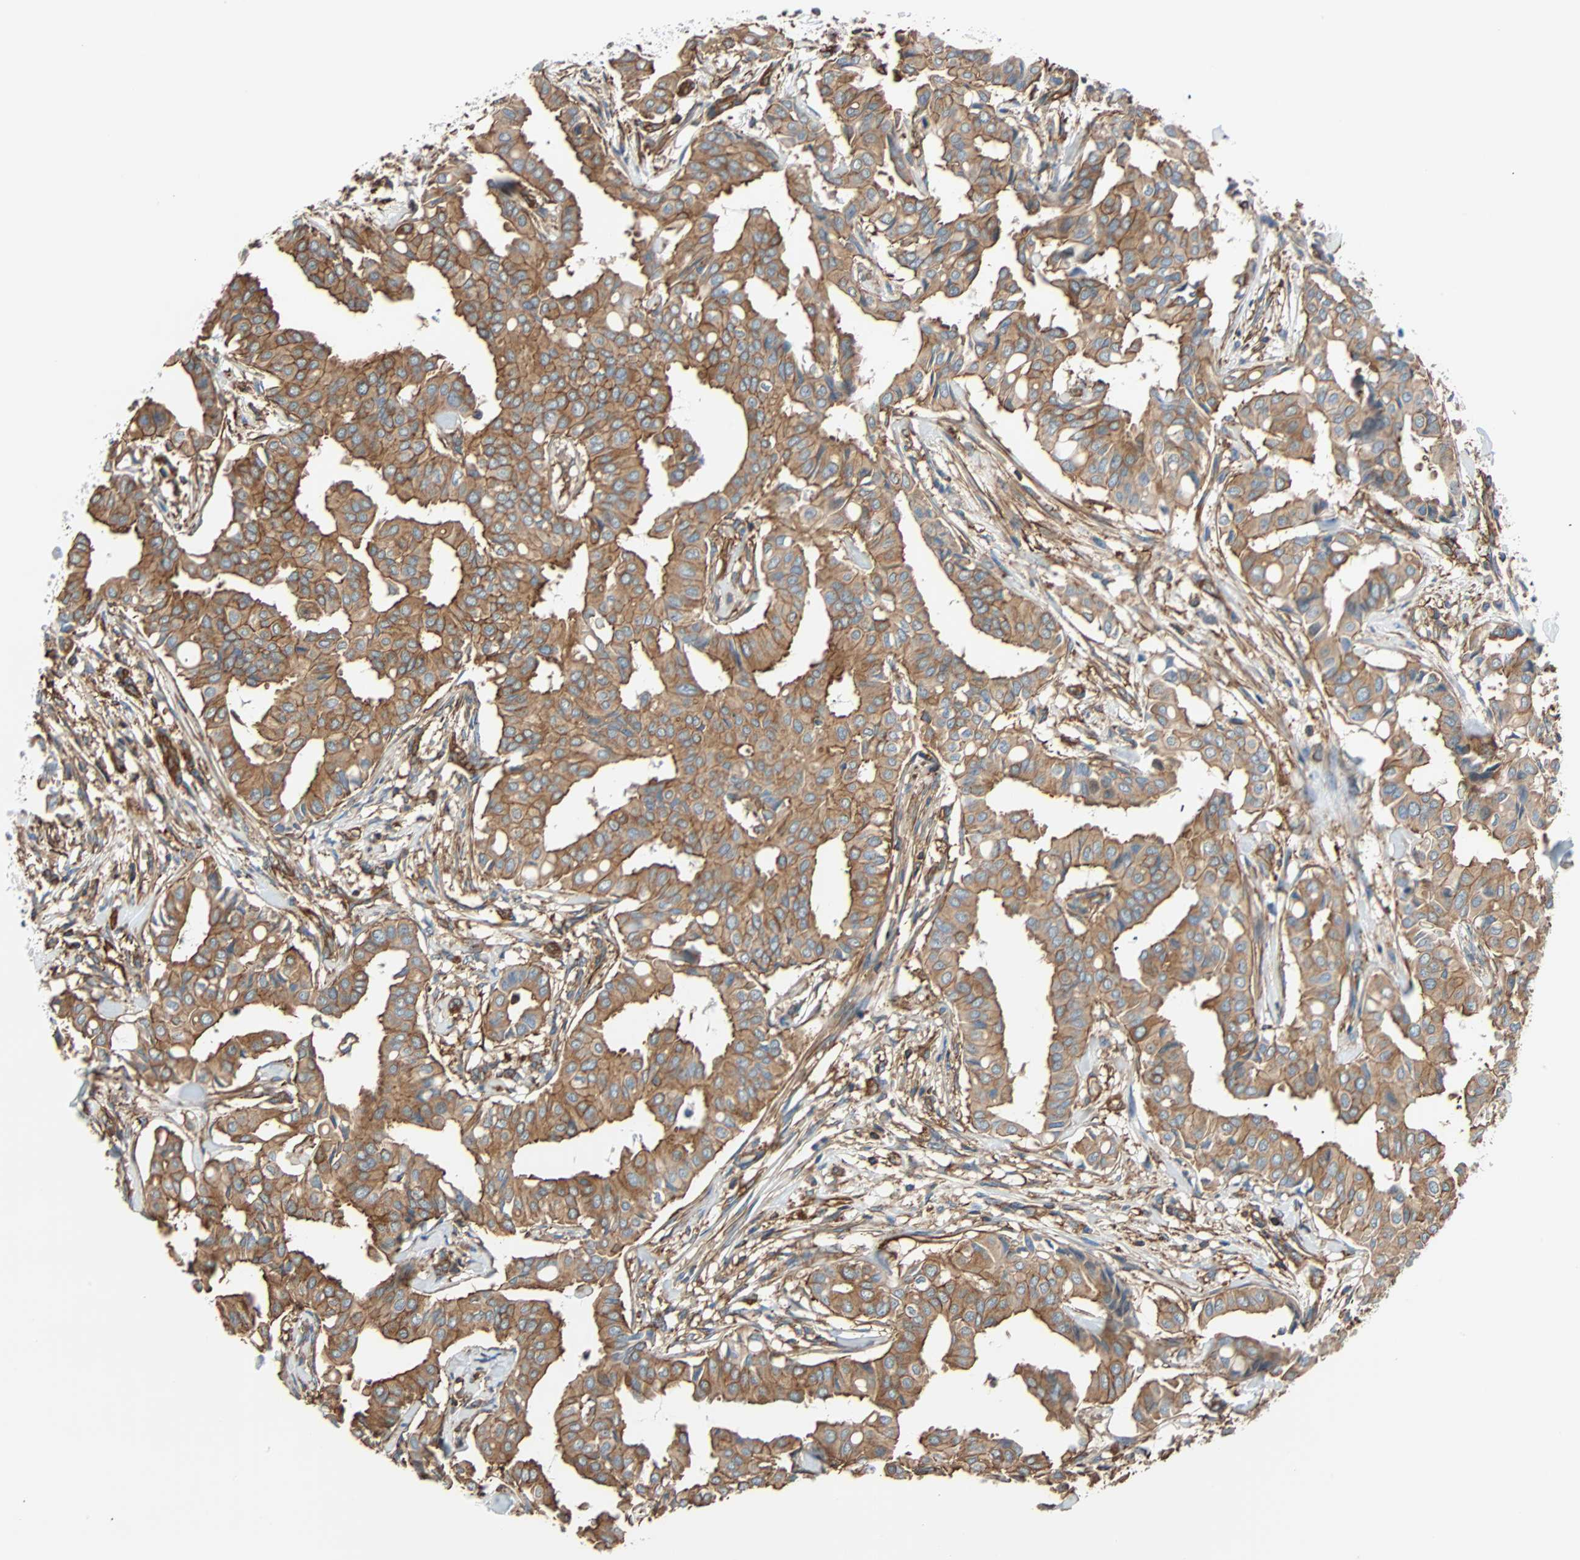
{"staining": {"intensity": "moderate", "quantity": ">75%", "location": "cytoplasmic/membranous"}, "tissue": "head and neck cancer", "cell_type": "Tumor cells", "image_type": "cancer", "snomed": [{"axis": "morphology", "description": "Adenocarcinoma, NOS"}, {"axis": "topography", "description": "Salivary gland"}, {"axis": "topography", "description": "Head-Neck"}], "caption": "A brown stain shows moderate cytoplasmic/membranous staining of a protein in human head and neck cancer (adenocarcinoma) tumor cells. The staining was performed using DAB (3,3'-diaminobenzidine), with brown indicating positive protein expression. Nuclei are stained blue with hematoxylin.", "gene": "GALNT10", "patient": {"sex": "female", "age": 59}}